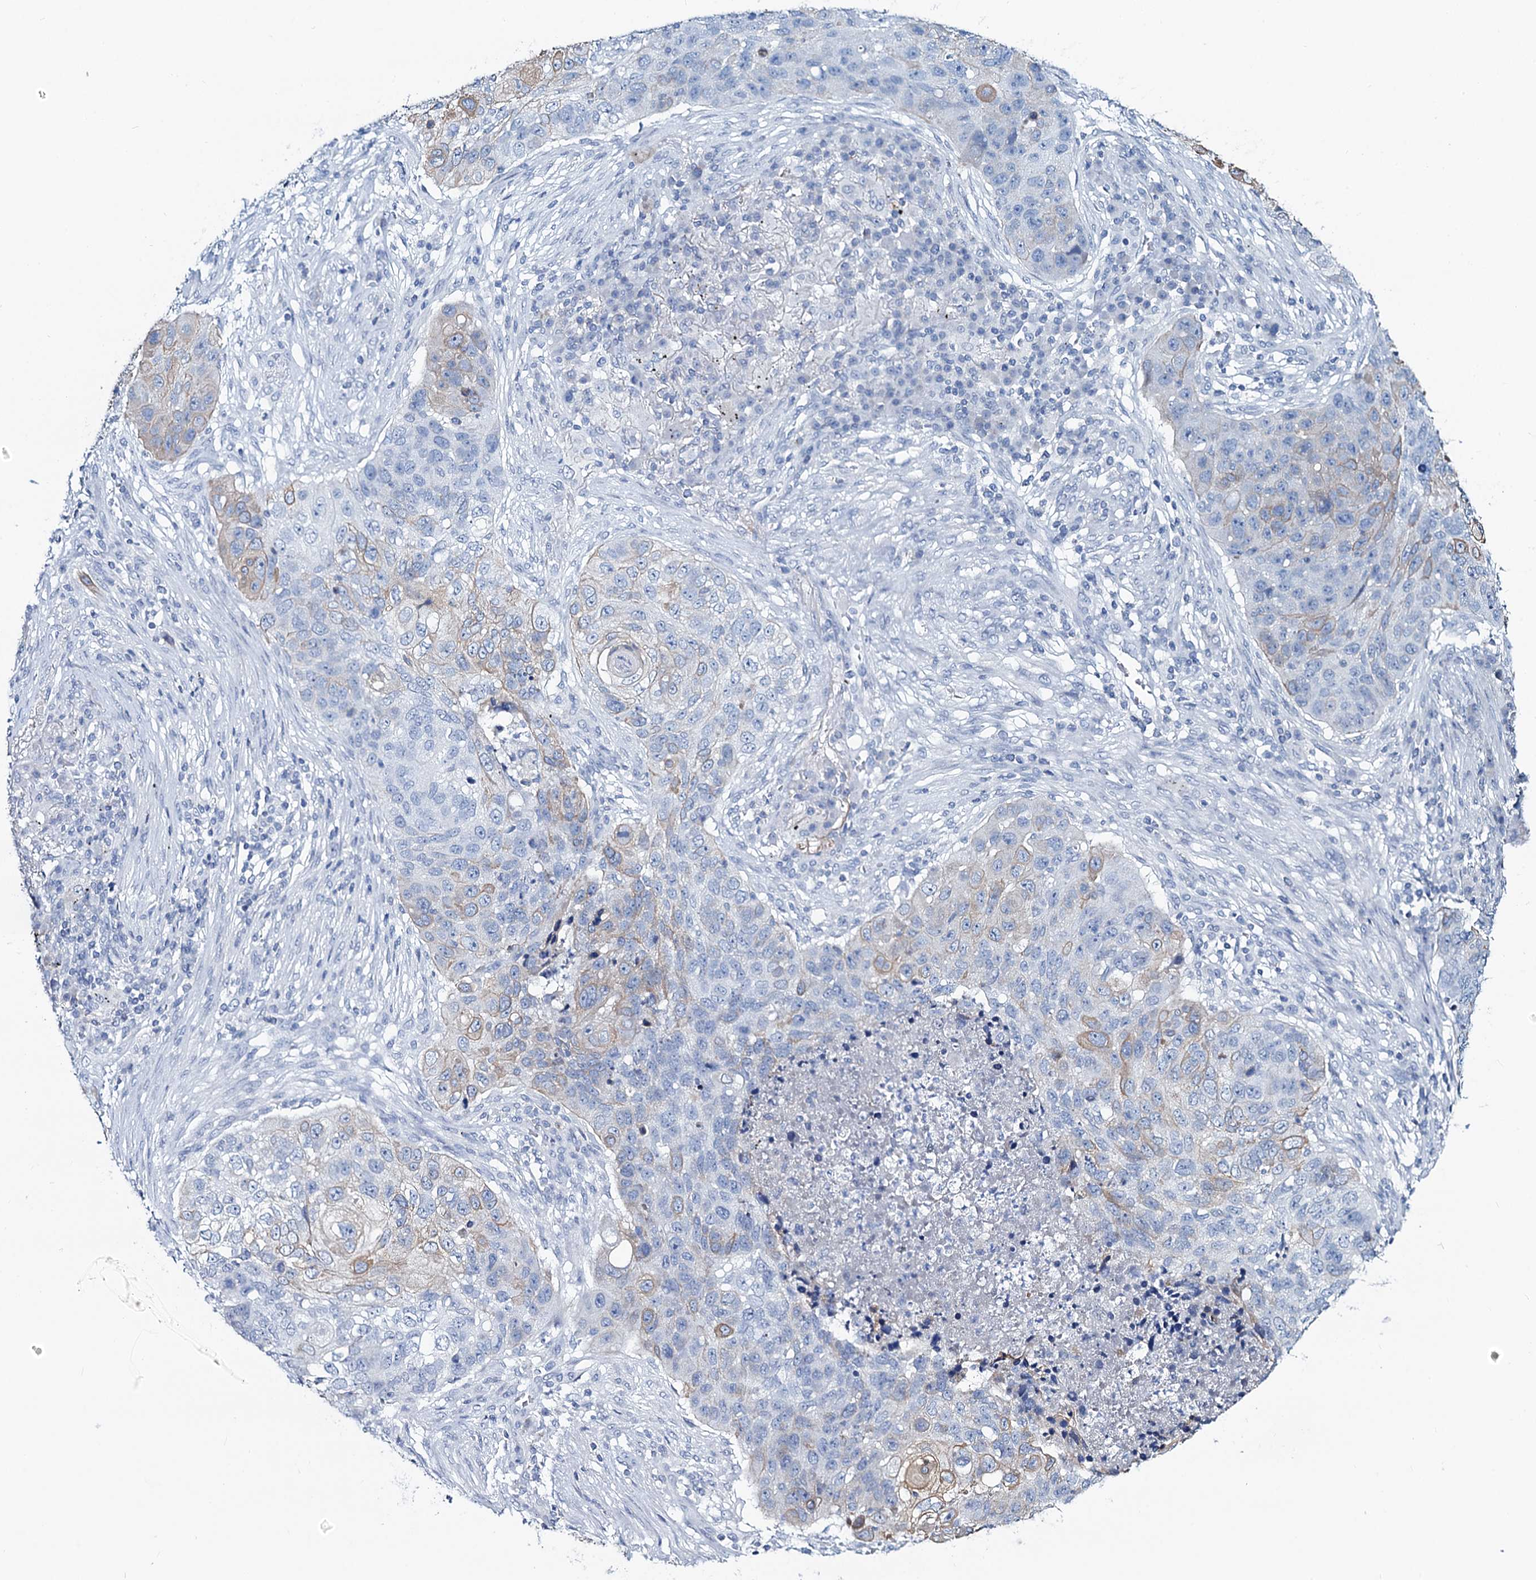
{"staining": {"intensity": "weak", "quantity": "<25%", "location": "cytoplasmic/membranous"}, "tissue": "lung cancer", "cell_type": "Tumor cells", "image_type": "cancer", "snomed": [{"axis": "morphology", "description": "Squamous cell carcinoma, NOS"}, {"axis": "topography", "description": "Lung"}], "caption": "Lung cancer (squamous cell carcinoma) stained for a protein using immunohistochemistry exhibits no positivity tumor cells.", "gene": "TOX3", "patient": {"sex": "female", "age": 63}}